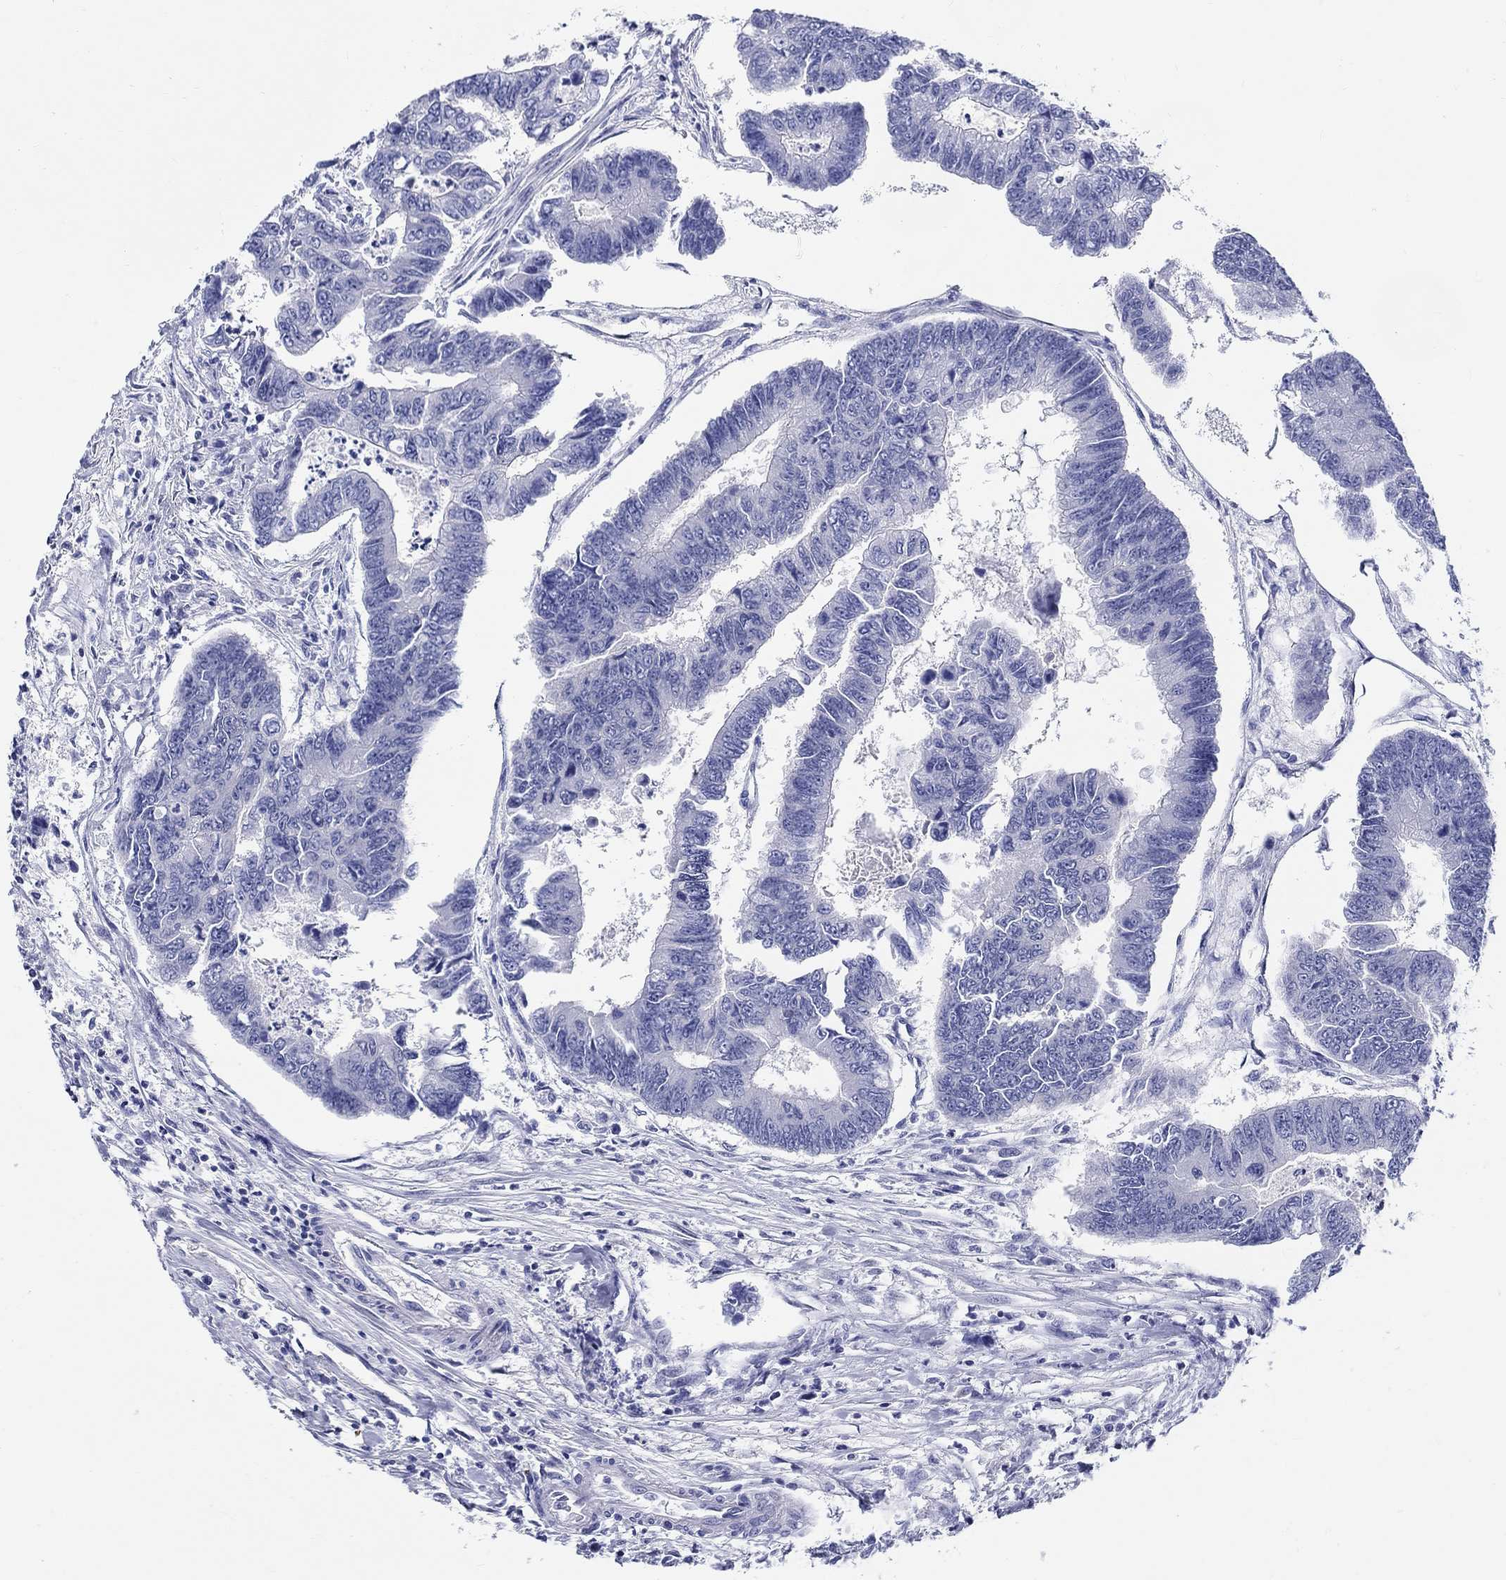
{"staining": {"intensity": "negative", "quantity": "none", "location": "none"}, "tissue": "colorectal cancer", "cell_type": "Tumor cells", "image_type": "cancer", "snomed": [{"axis": "morphology", "description": "Adenocarcinoma, NOS"}, {"axis": "topography", "description": "Colon"}], "caption": "There is no significant expression in tumor cells of colorectal adenocarcinoma.", "gene": "CRYGS", "patient": {"sex": "female", "age": 65}}